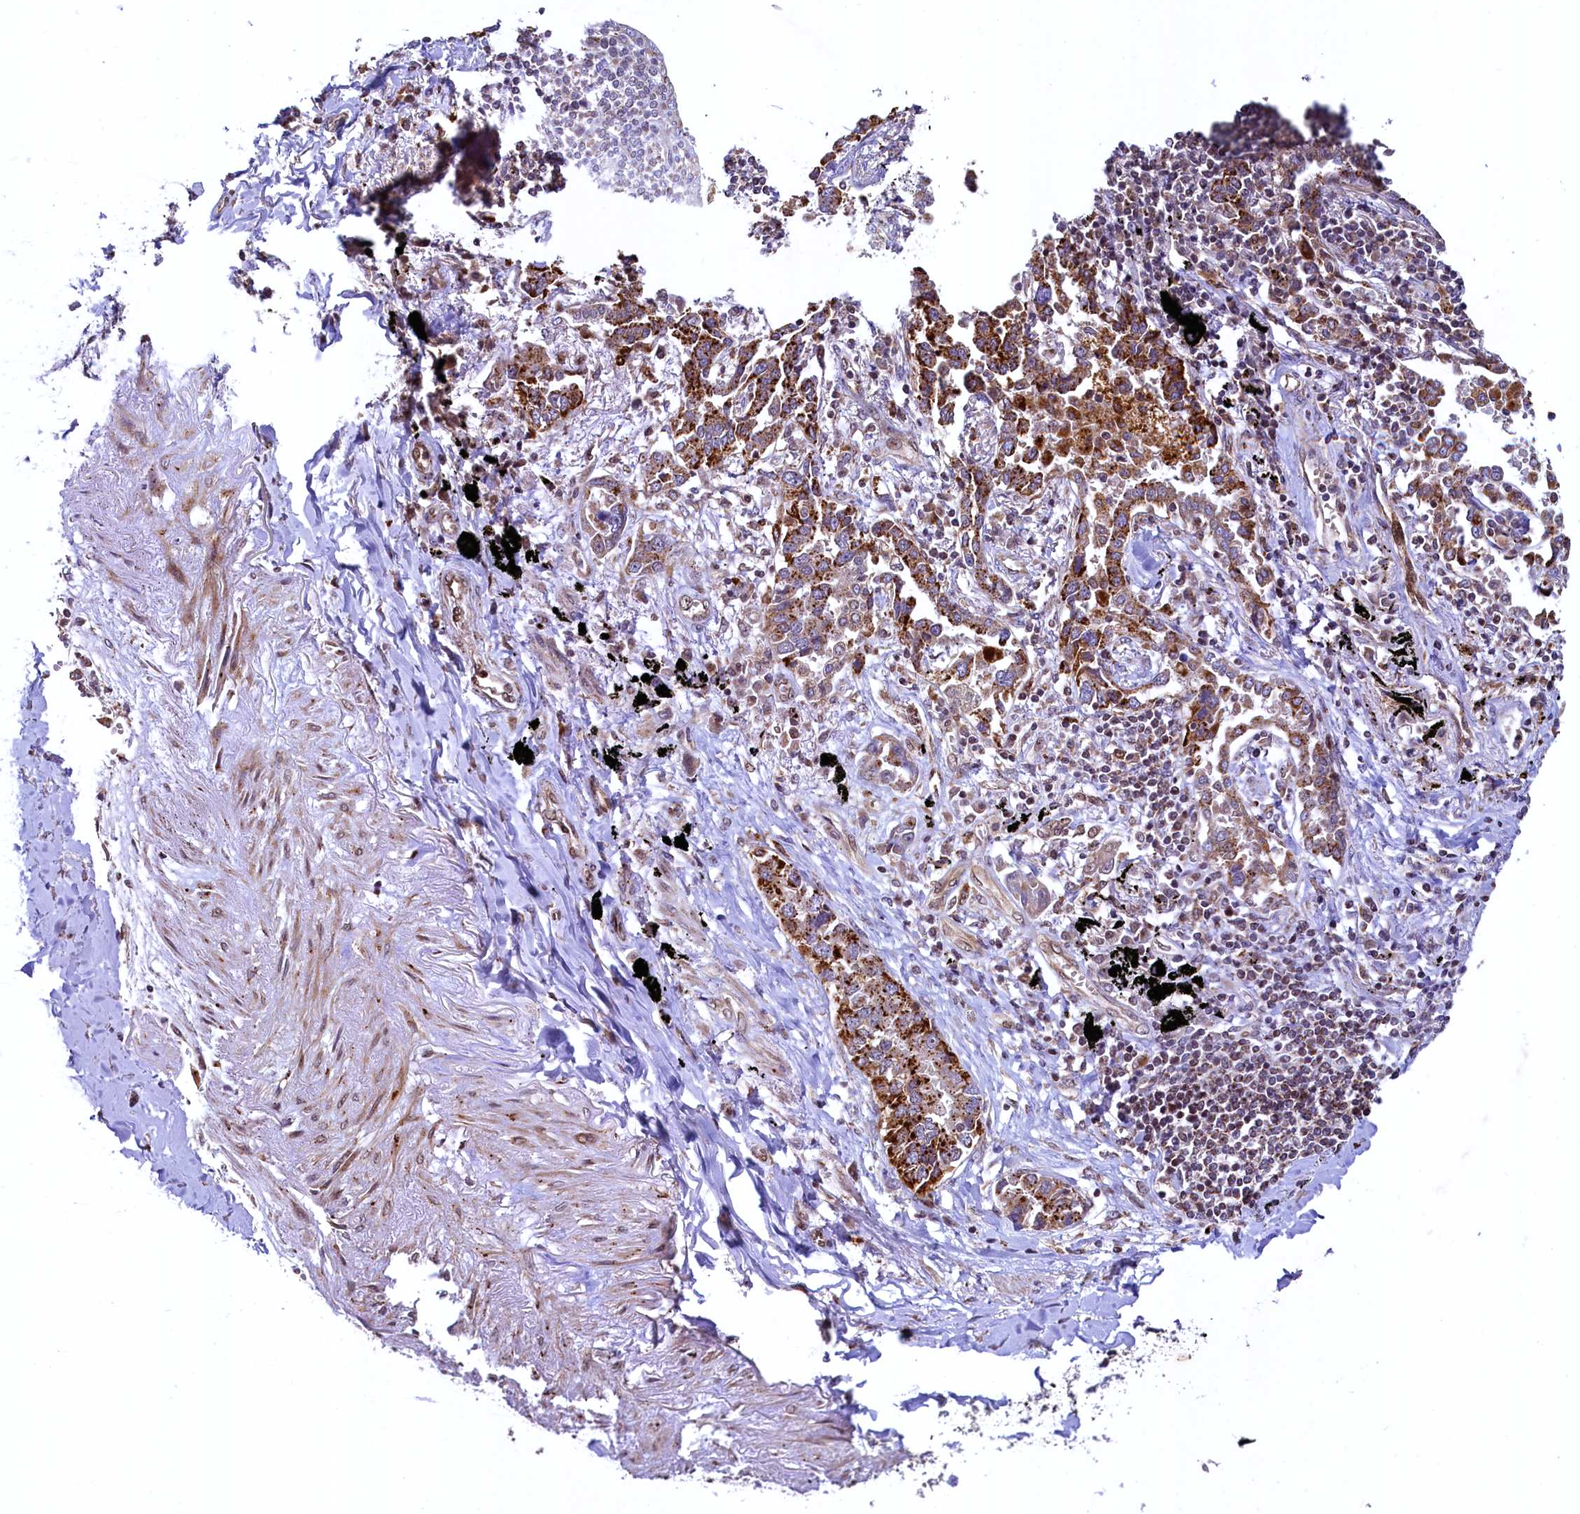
{"staining": {"intensity": "strong", "quantity": ">75%", "location": "cytoplasmic/membranous"}, "tissue": "lung cancer", "cell_type": "Tumor cells", "image_type": "cancer", "snomed": [{"axis": "morphology", "description": "Adenocarcinoma, NOS"}, {"axis": "topography", "description": "Lung"}], "caption": "A brown stain labels strong cytoplasmic/membranous positivity of a protein in lung adenocarcinoma tumor cells.", "gene": "ZNF577", "patient": {"sex": "male", "age": 67}}